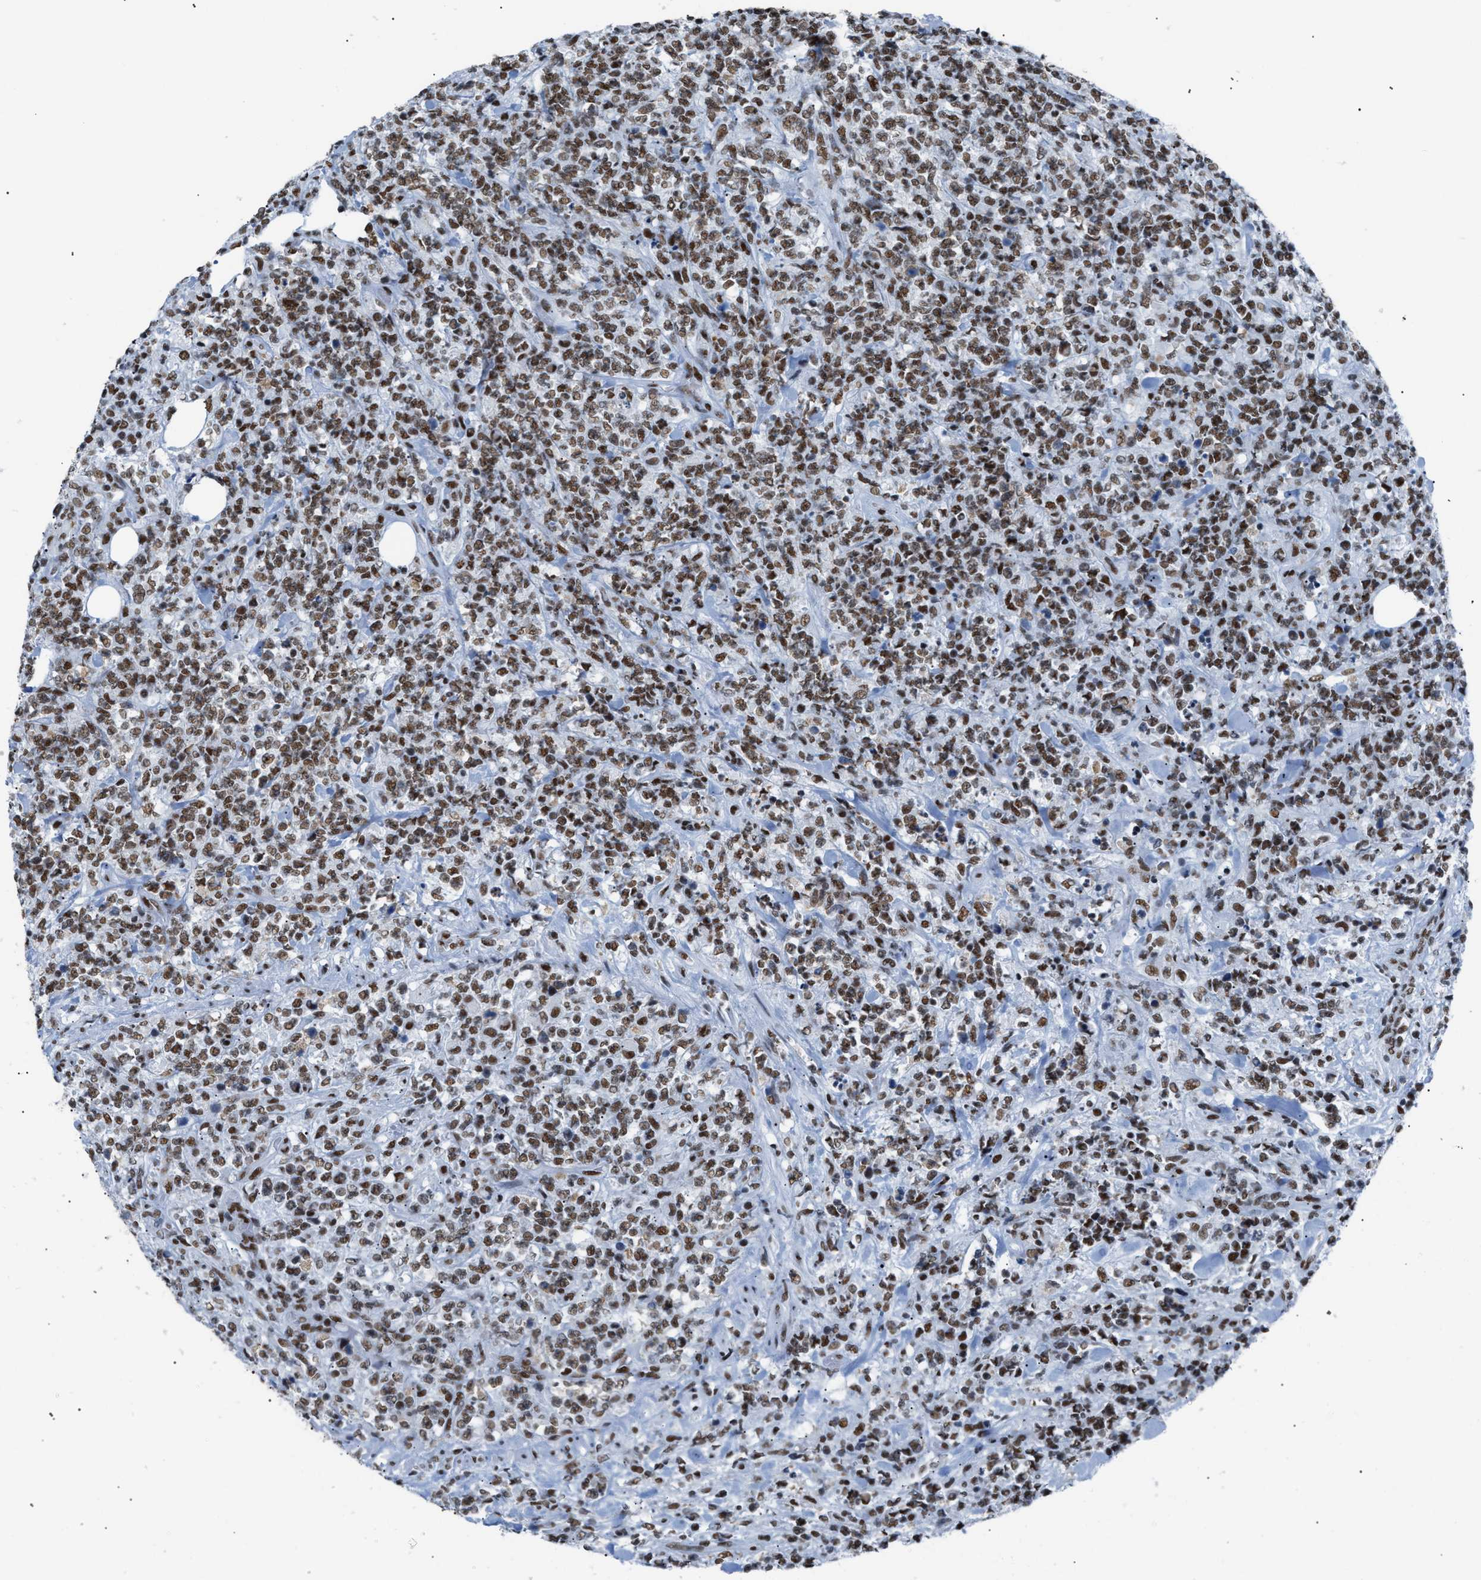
{"staining": {"intensity": "moderate", "quantity": ">75%", "location": "nuclear"}, "tissue": "lymphoma", "cell_type": "Tumor cells", "image_type": "cancer", "snomed": [{"axis": "morphology", "description": "Malignant lymphoma, non-Hodgkin's type, High grade"}, {"axis": "topography", "description": "Soft tissue"}], "caption": "Immunohistochemistry micrograph of neoplastic tissue: malignant lymphoma, non-Hodgkin's type (high-grade) stained using IHC exhibits medium levels of moderate protein expression localized specifically in the nuclear of tumor cells, appearing as a nuclear brown color.", "gene": "CCAR2", "patient": {"sex": "male", "age": 18}}